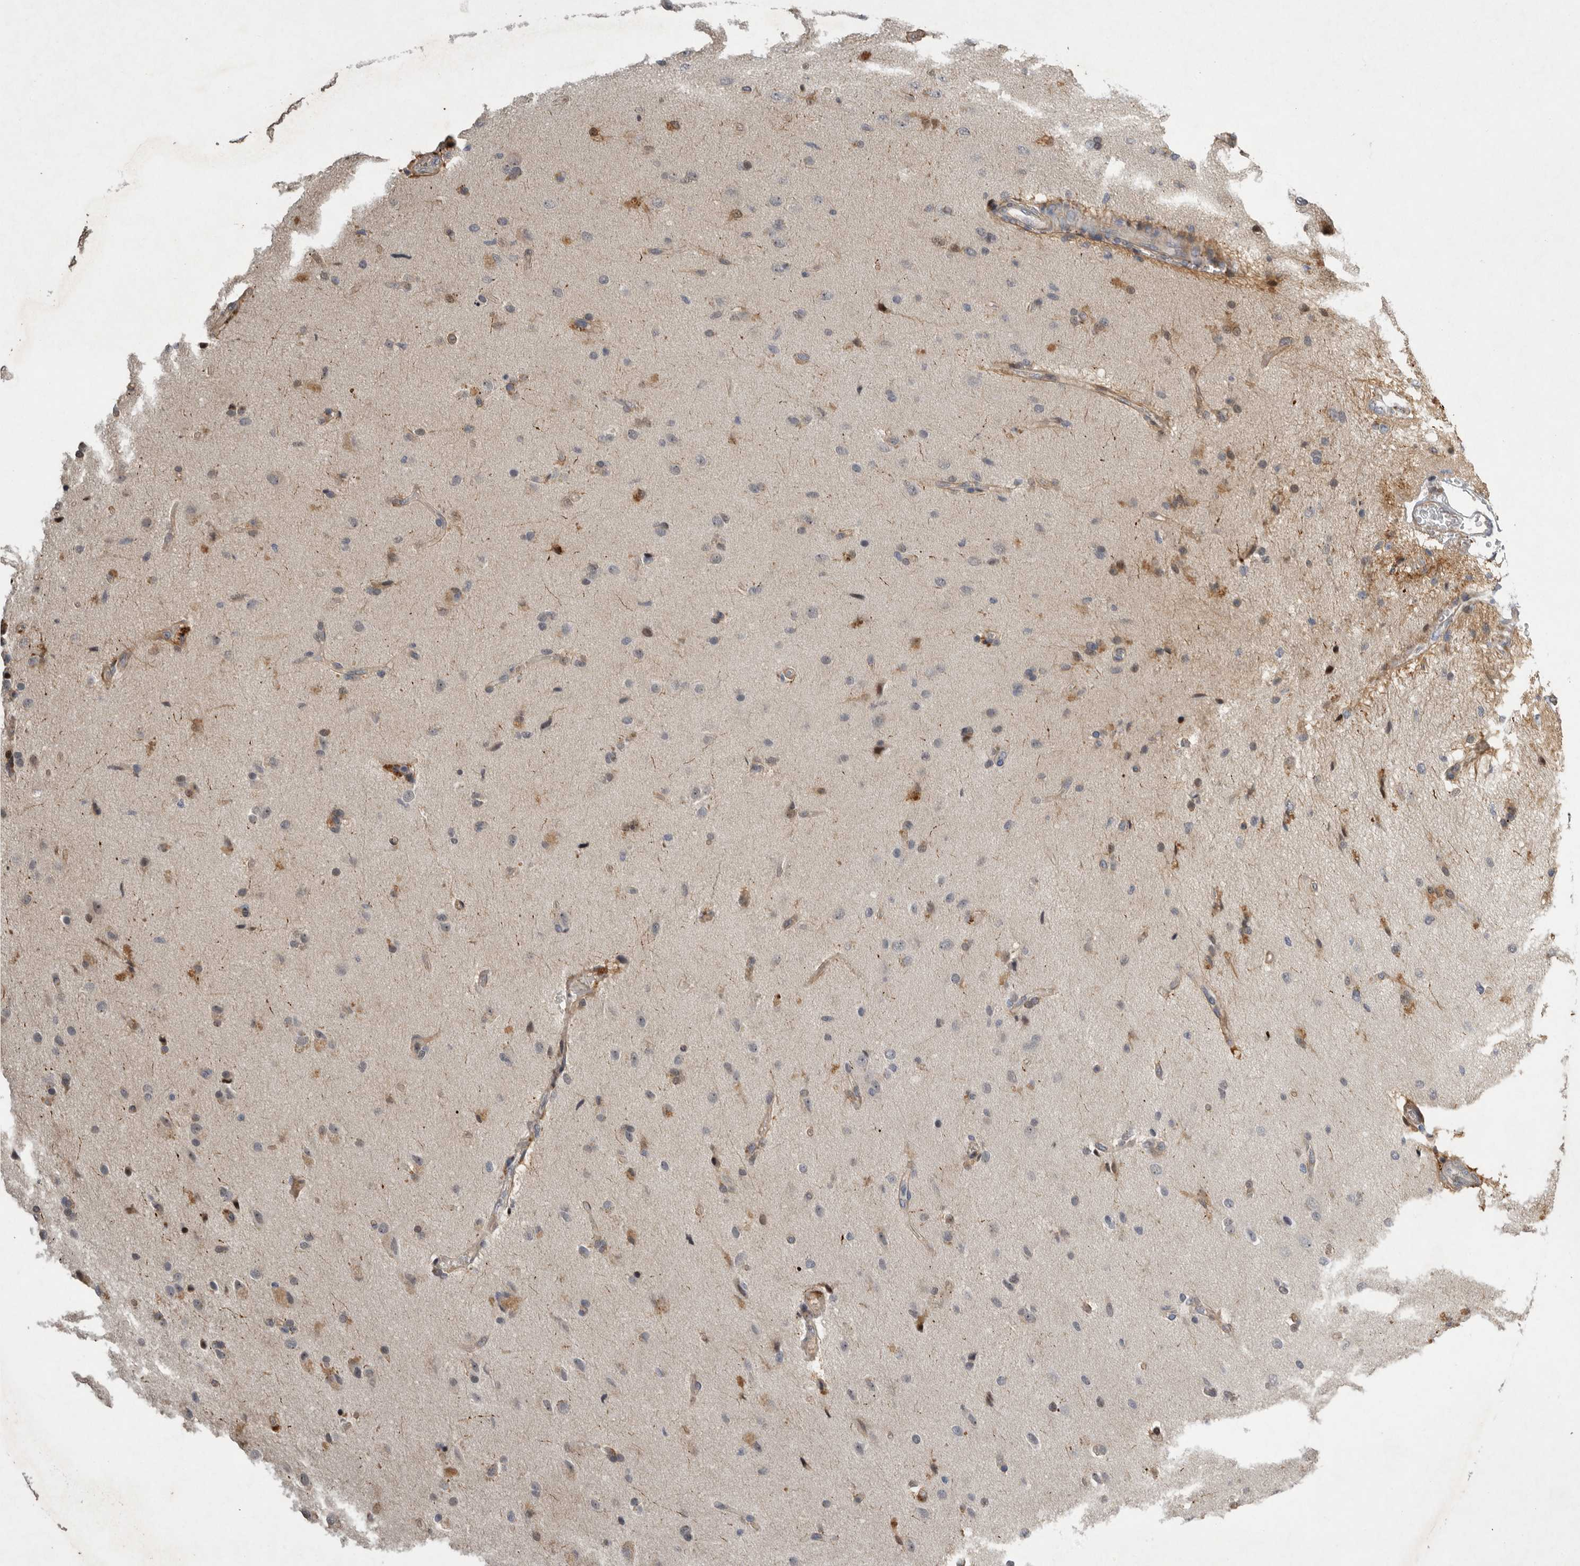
{"staining": {"intensity": "moderate", "quantity": "<25%", "location": "cytoplasmic/membranous"}, "tissue": "glioma", "cell_type": "Tumor cells", "image_type": "cancer", "snomed": [{"axis": "morphology", "description": "Glioma, malignant, High grade"}, {"axis": "topography", "description": "Brain"}], "caption": "A photomicrograph of human malignant high-grade glioma stained for a protein demonstrates moderate cytoplasmic/membranous brown staining in tumor cells.", "gene": "MPDZ", "patient": {"sex": "male", "age": 72}}